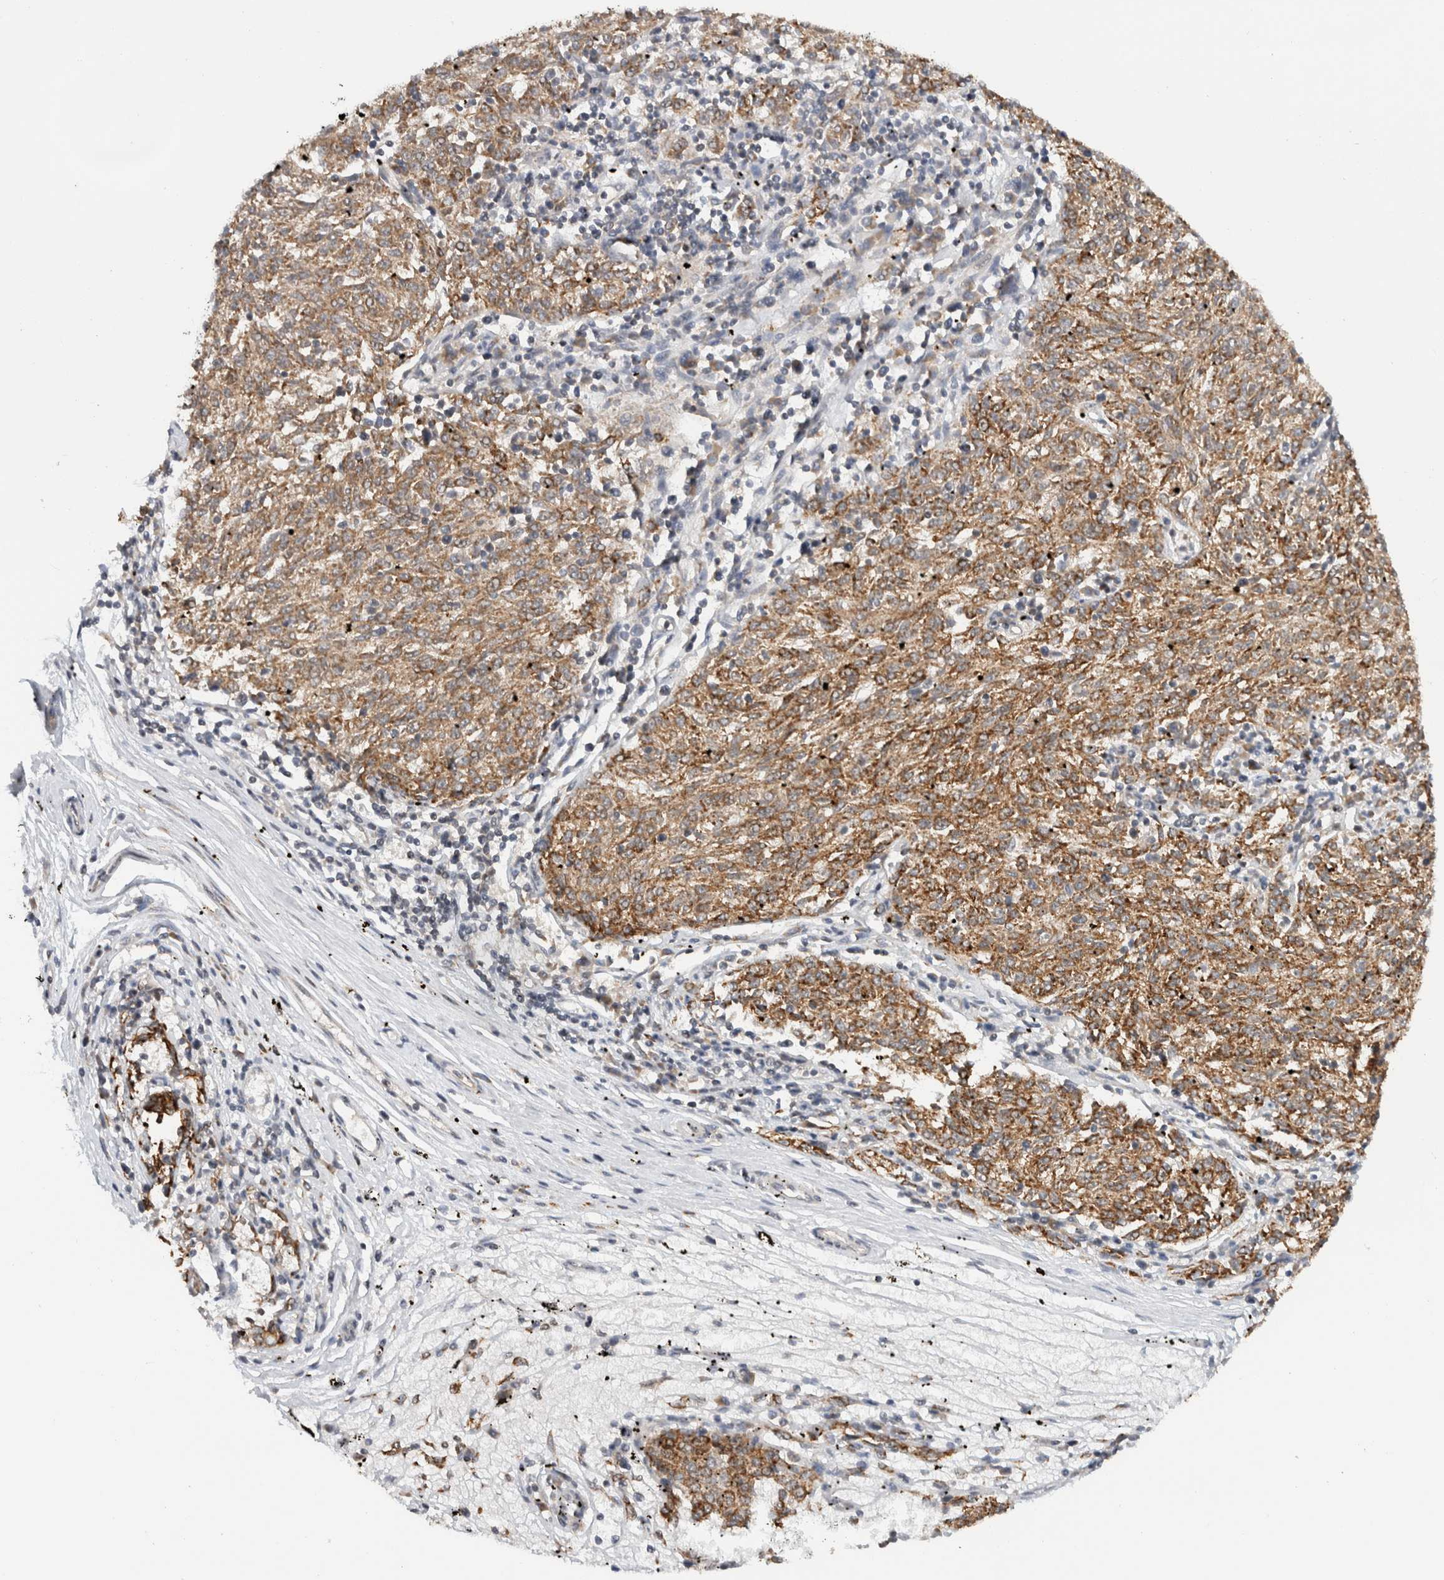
{"staining": {"intensity": "moderate", "quantity": ">75%", "location": "cytoplasmic/membranous"}, "tissue": "melanoma", "cell_type": "Tumor cells", "image_type": "cancer", "snomed": [{"axis": "morphology", "description": "Malignant melanoma, NOS"}, {"axis": "topography", "description": "Skin"}], "caption": "Melanoma stained with a brown dye exhibits moderate cytoplasmic/membranous positive positivity in about >75% of tumor cells.", "gene": "CMC2", "patient": {"sex": "female", "age": 72}}